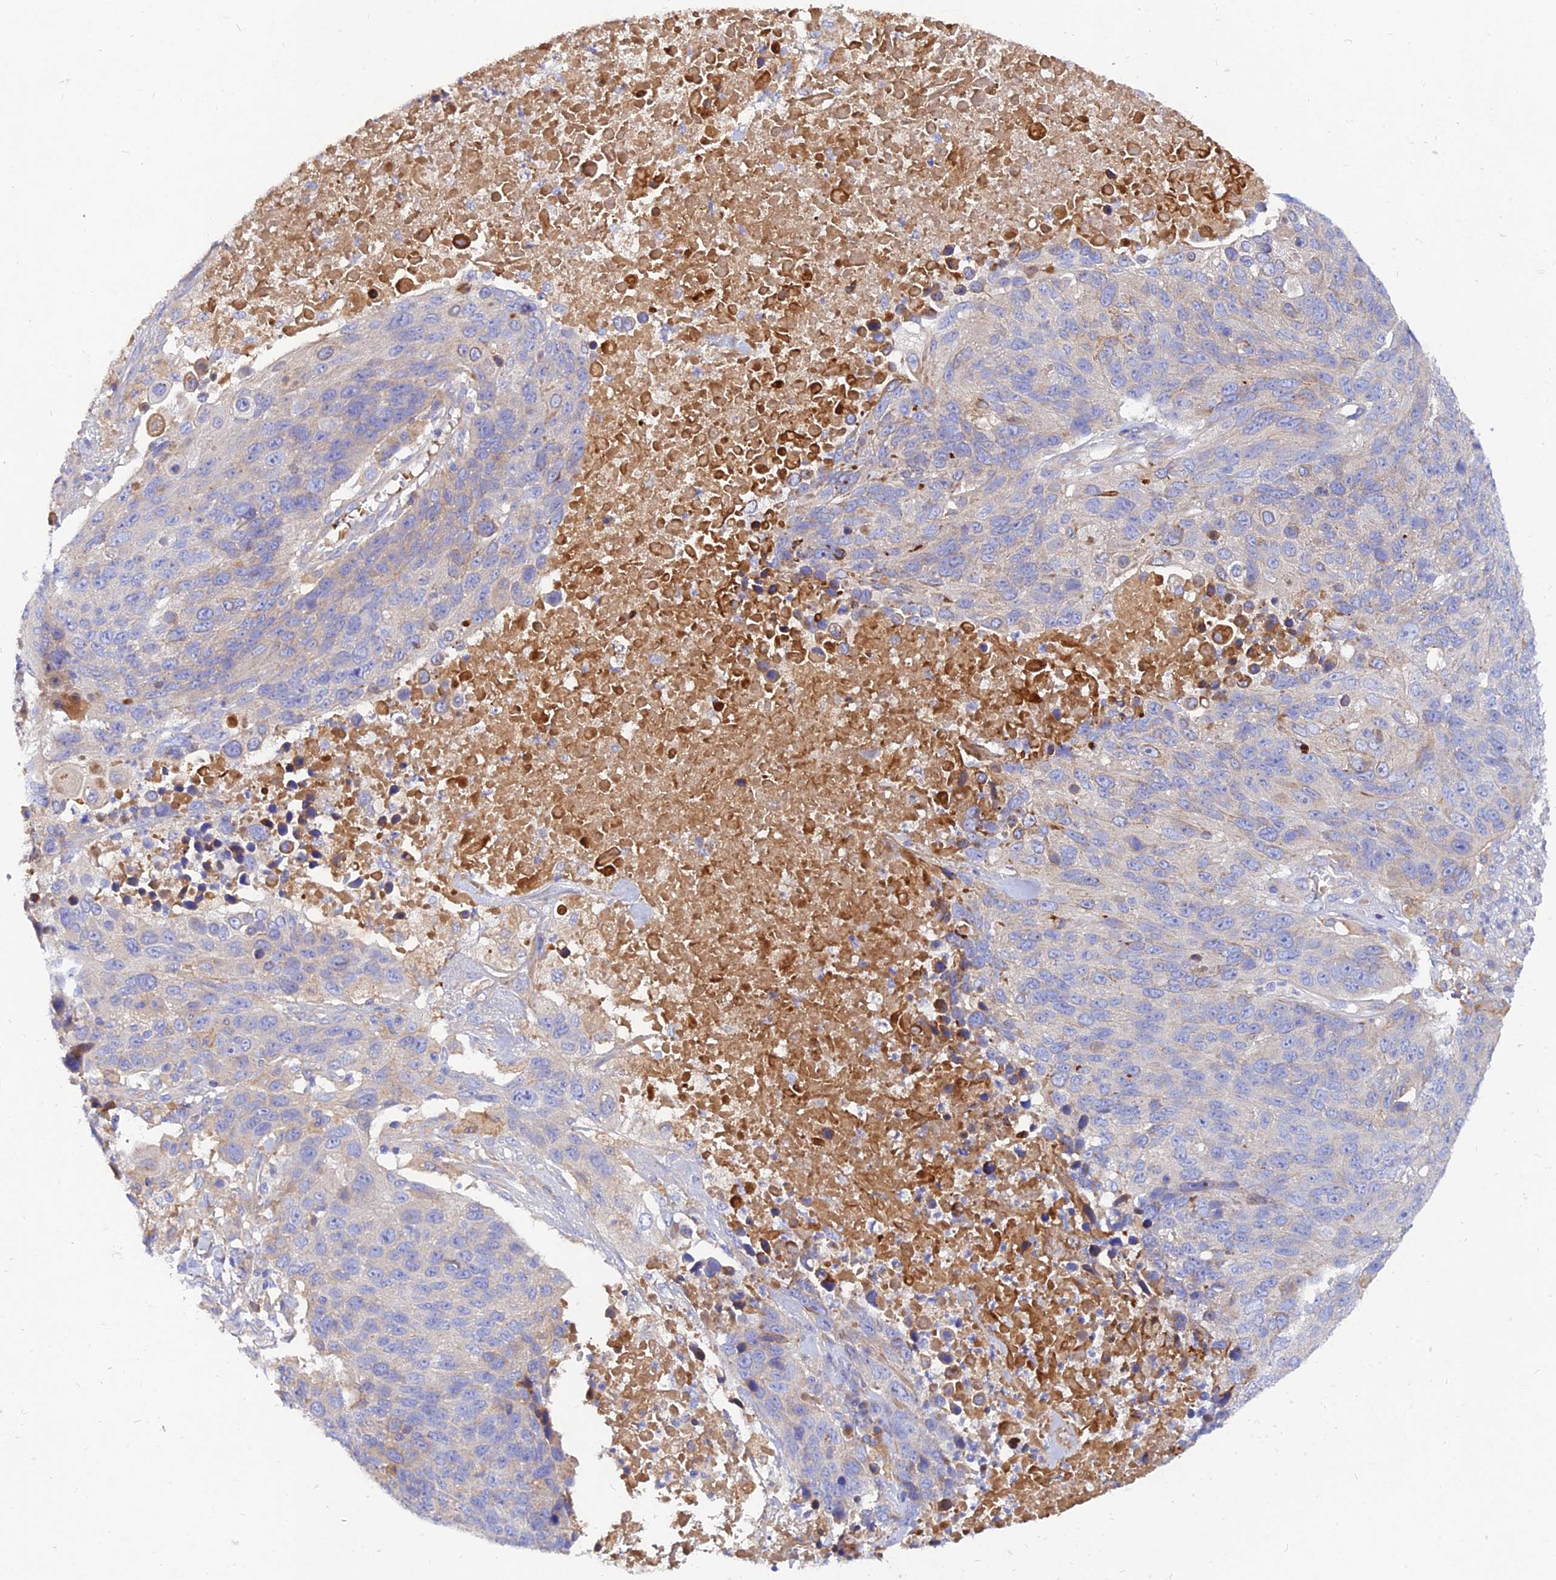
{"staining": {"intensity": "negative", "quantity": "none", "location": "none"}, "tissue": "lung cancer", "cell_type": "Tumor cells", "image_type": "cancer", "snomed": [{"axis": "morphology", "description": "Normal tissue, NOS"}, {"axis": "morphology", "description": "Squamous cell carcinoma, NOS"}, {"axis": "topography", "description": "Lymph node"}, {"axis": "topography", "description": "Lung"}], "caption": "Image shows no protein positivity in tumor cells of lung cancer tissue.", "gene": "MROH1", "patient": {"sex": "male", "age": 66}}